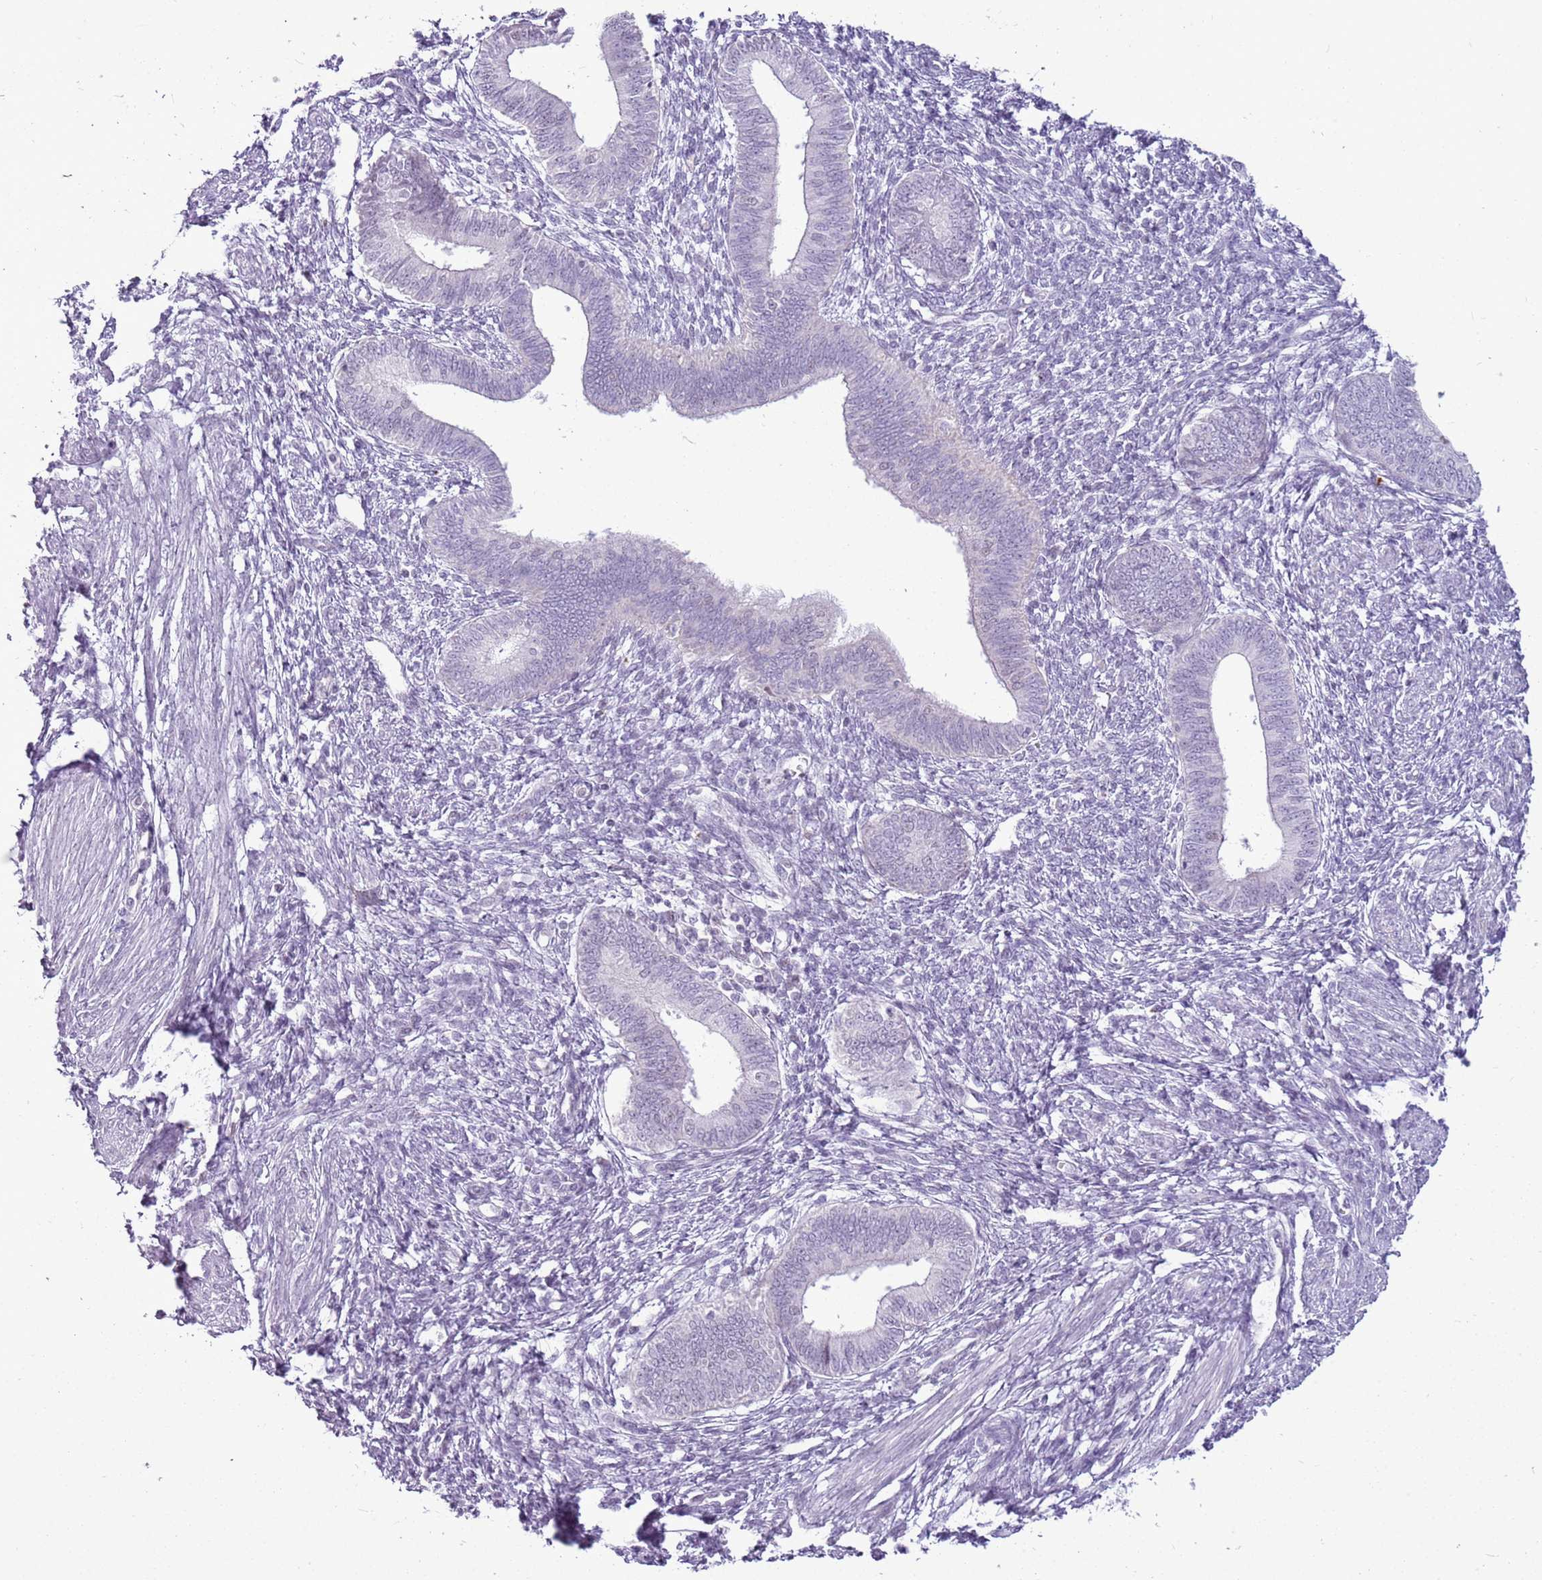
{"staining": {"intensity": "negative", "quantity": "none", "location": "none"}, "tissue": "endometrium", "cell_type": "Cells in endometrial stroma", "image_type": "normal", "snomed": [{"axis": "morphology", "description": "Normal tissue, NOS"}, {"axis": "topography", "description": "Endometrium"}], "caption": "There is no significant expression in cells in endometrial stroma of endometrium. (Immunohistochemistry, brightfield microscopy, high magnification).", "gene": "RPL3L", "patient": {"sex": "female", "age": 46}}